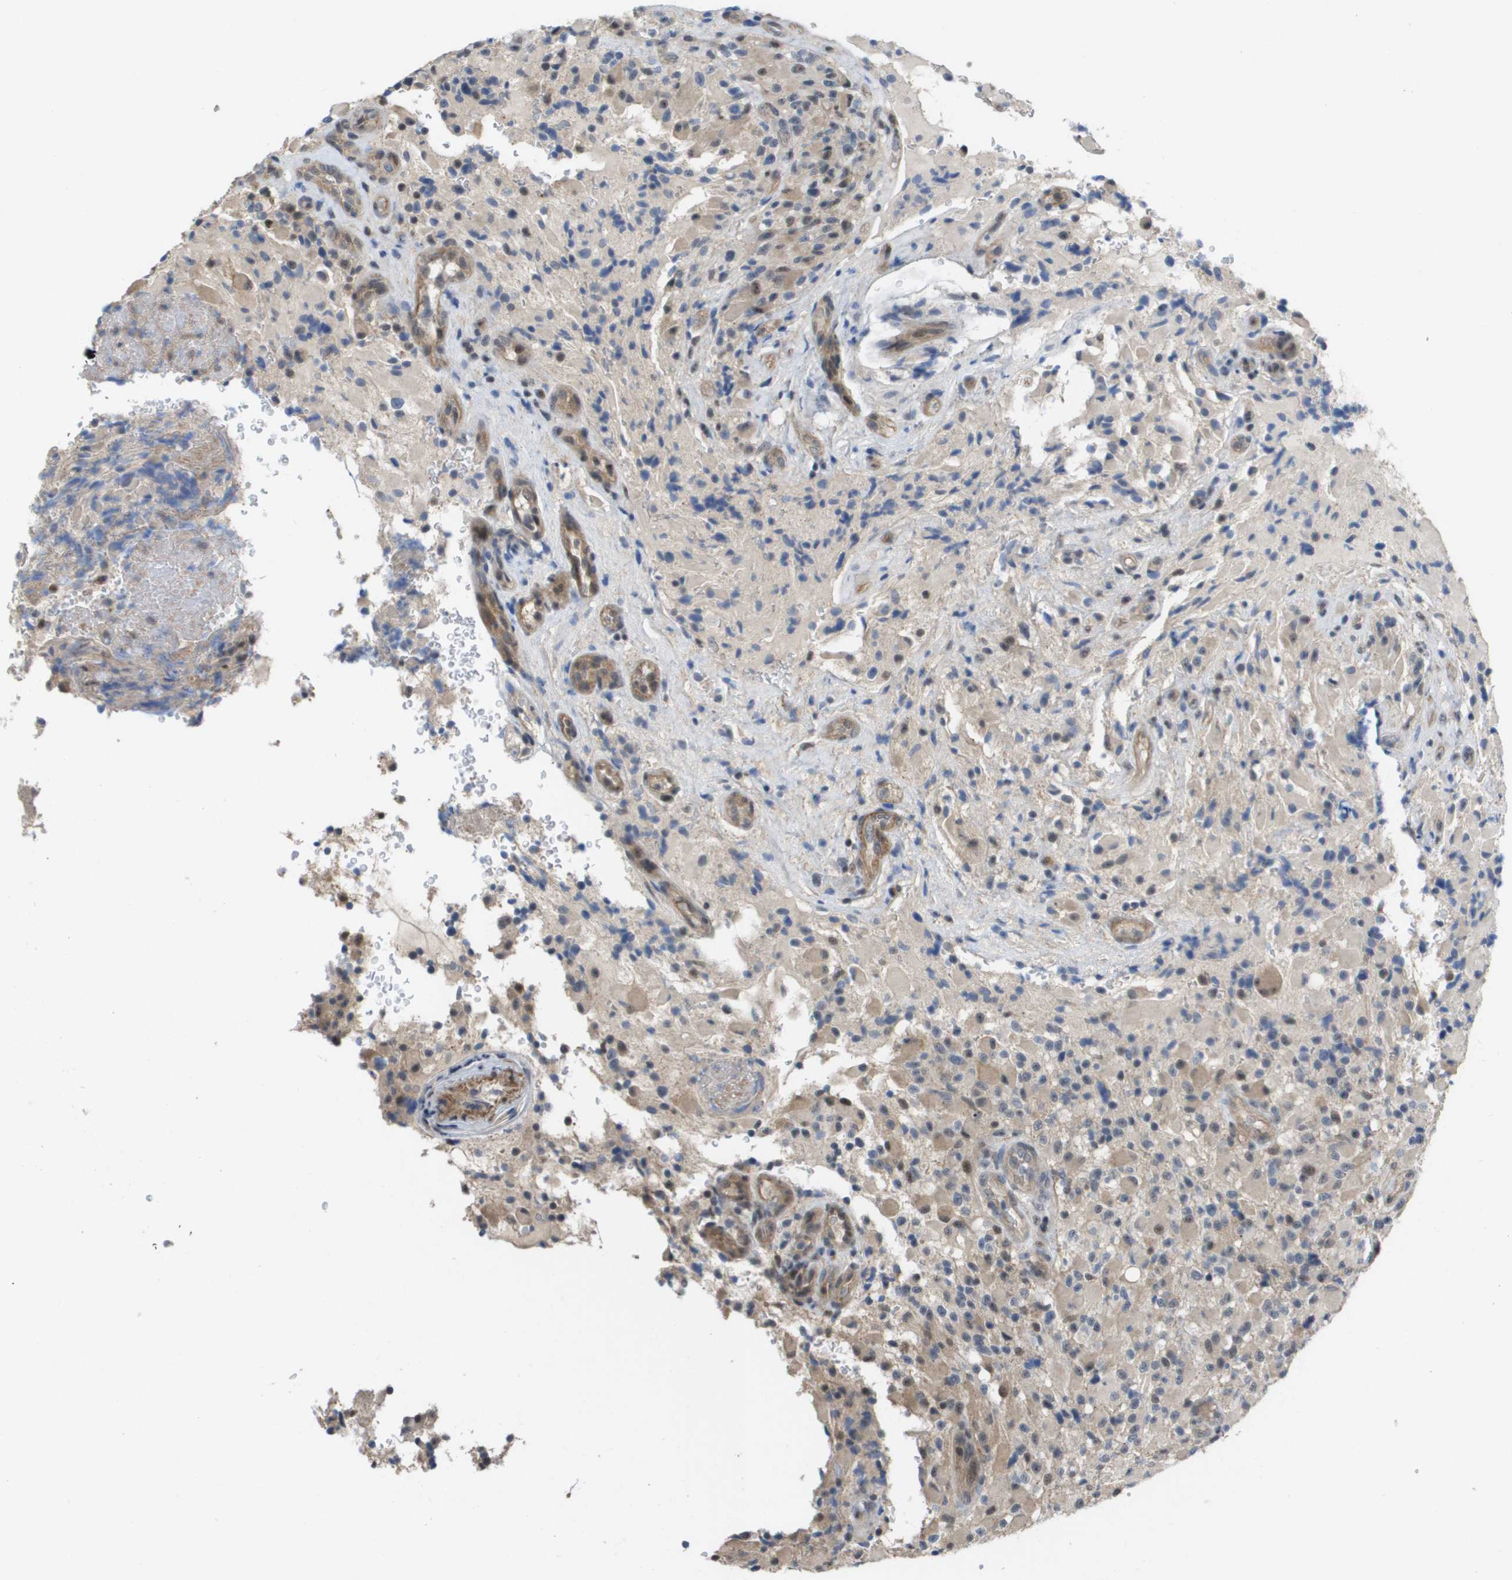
{"staining": {"intensity": "weak", "quantity": "25%-75%", "location": "cytoplasmic/membranous"}, "tissue": "glioma", "cell_type": "Tumor cells", "image_type": "cancer", "snomed": [{"axis": "morphology", "description": "Glioma, malignant, High grade"}, {"axis": "topography", "description": "Brain"}], "caption": "This image reveals high-grade glioma (malignant) stained with immunohistochemistry to label a protein in brown. The cytoplasmic/membranous of tumor cells show weak positivity for the protein. Nuclei are counter-stained blue.", "gene": "RNF112", "patient": {"sex": "male", "age": 71}}